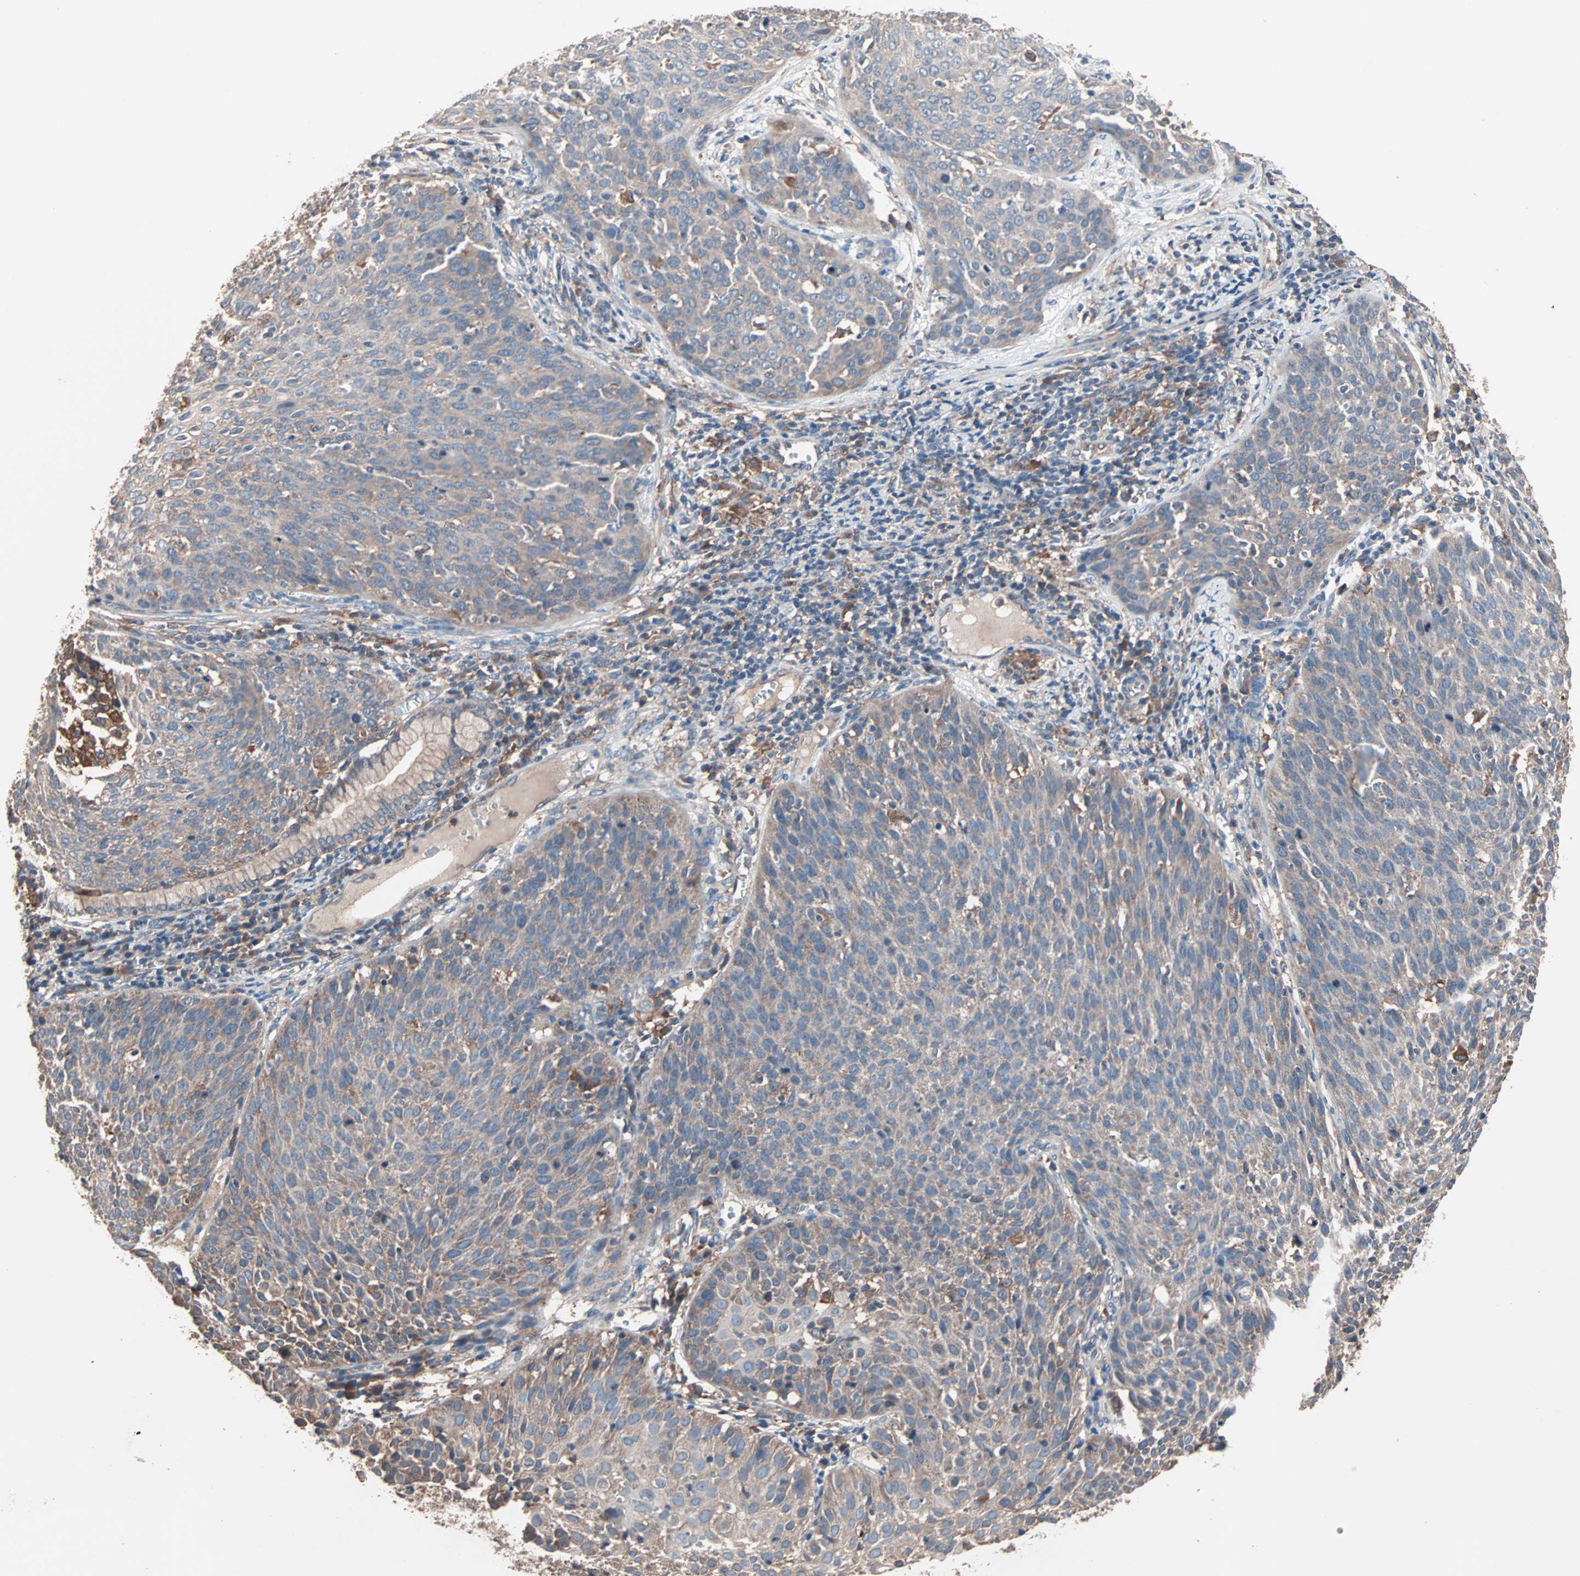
{"staining": {"intensity": "weak", "quantity": "<25%", "location": "cytoplasmic/membranous"}, "tissue": "cervical cancer", "cell_type": "Tumor cells", "image_type": "cancer", "snomed": [{"axis": "morphology", "description": "Squamous cell carcinoma, NOS"}, {"axis": "topography", "description": "Cervix"}], "caption": "High power microscopy photomicrograph of an immunohistochemistry photomicrograph of cervical cancer, revealing no significant expression in tumor cells. (Brightfield microscopy of DAB (3,3'-diaminobenzidine) immunohistochemistry at high magnification).", "gene": "ATG7", "patient": {"sex": "female", "age": 38}}